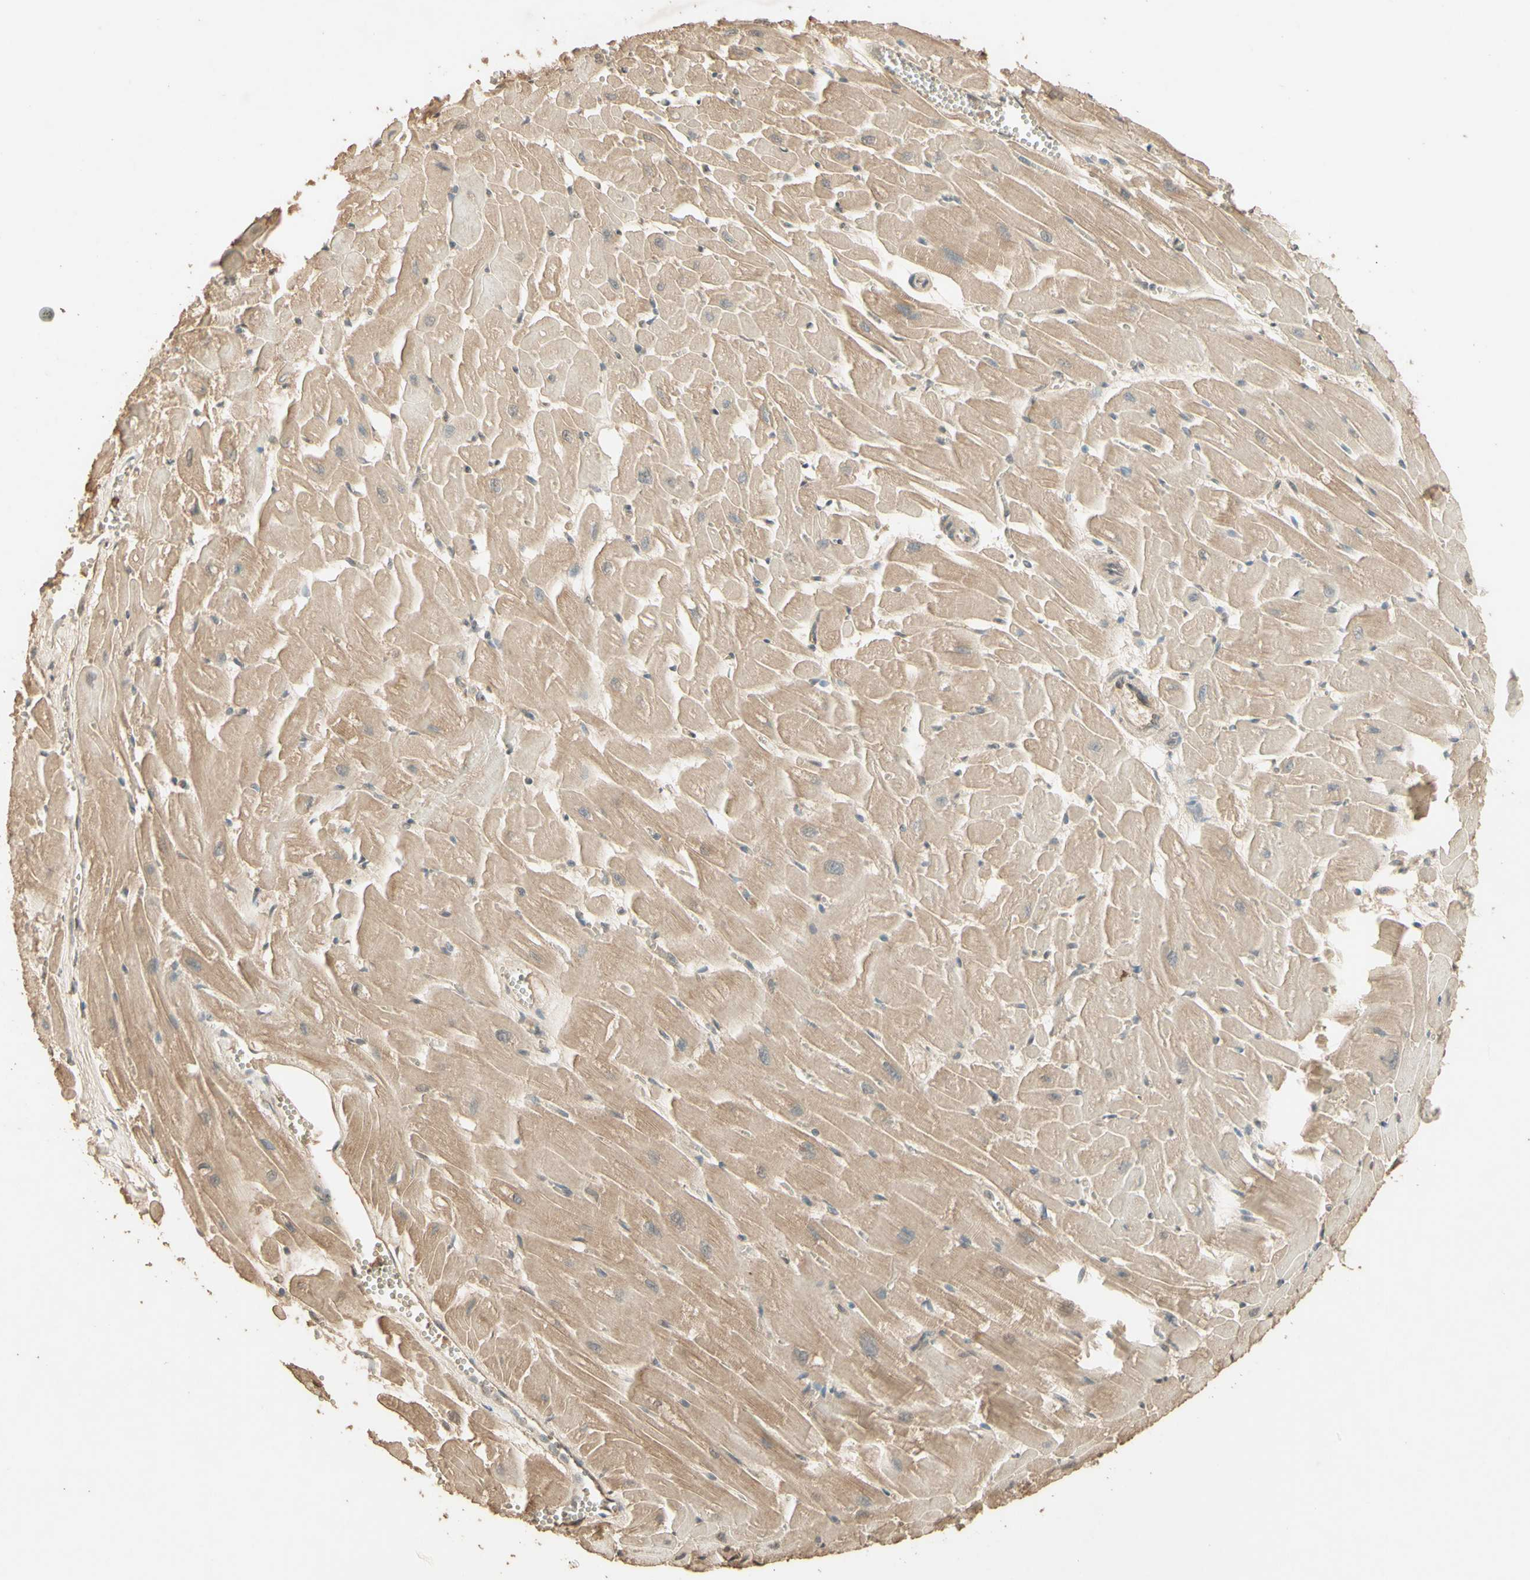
{"staining": {"intensity": "moderate", "quantity": ">75%", "location": "cytoplasmic/membranous"}, "tissue": "heart muscle", "cell_type": "Cardiomyocytes", "image_type": "normal", "snomed": [{"axis": "morphology", "description": "Normal tissue, NOS"}, {"axis": "topography", "description": "Heart"}], "caption": "Cardiomyocytes display medium levels of moderate cytoplasmic/membranous positivity in about >75% of cells in unremarkable heart muscle.", "gene": "SMAD9", "patient": {"sex": "female", "age": 19}}